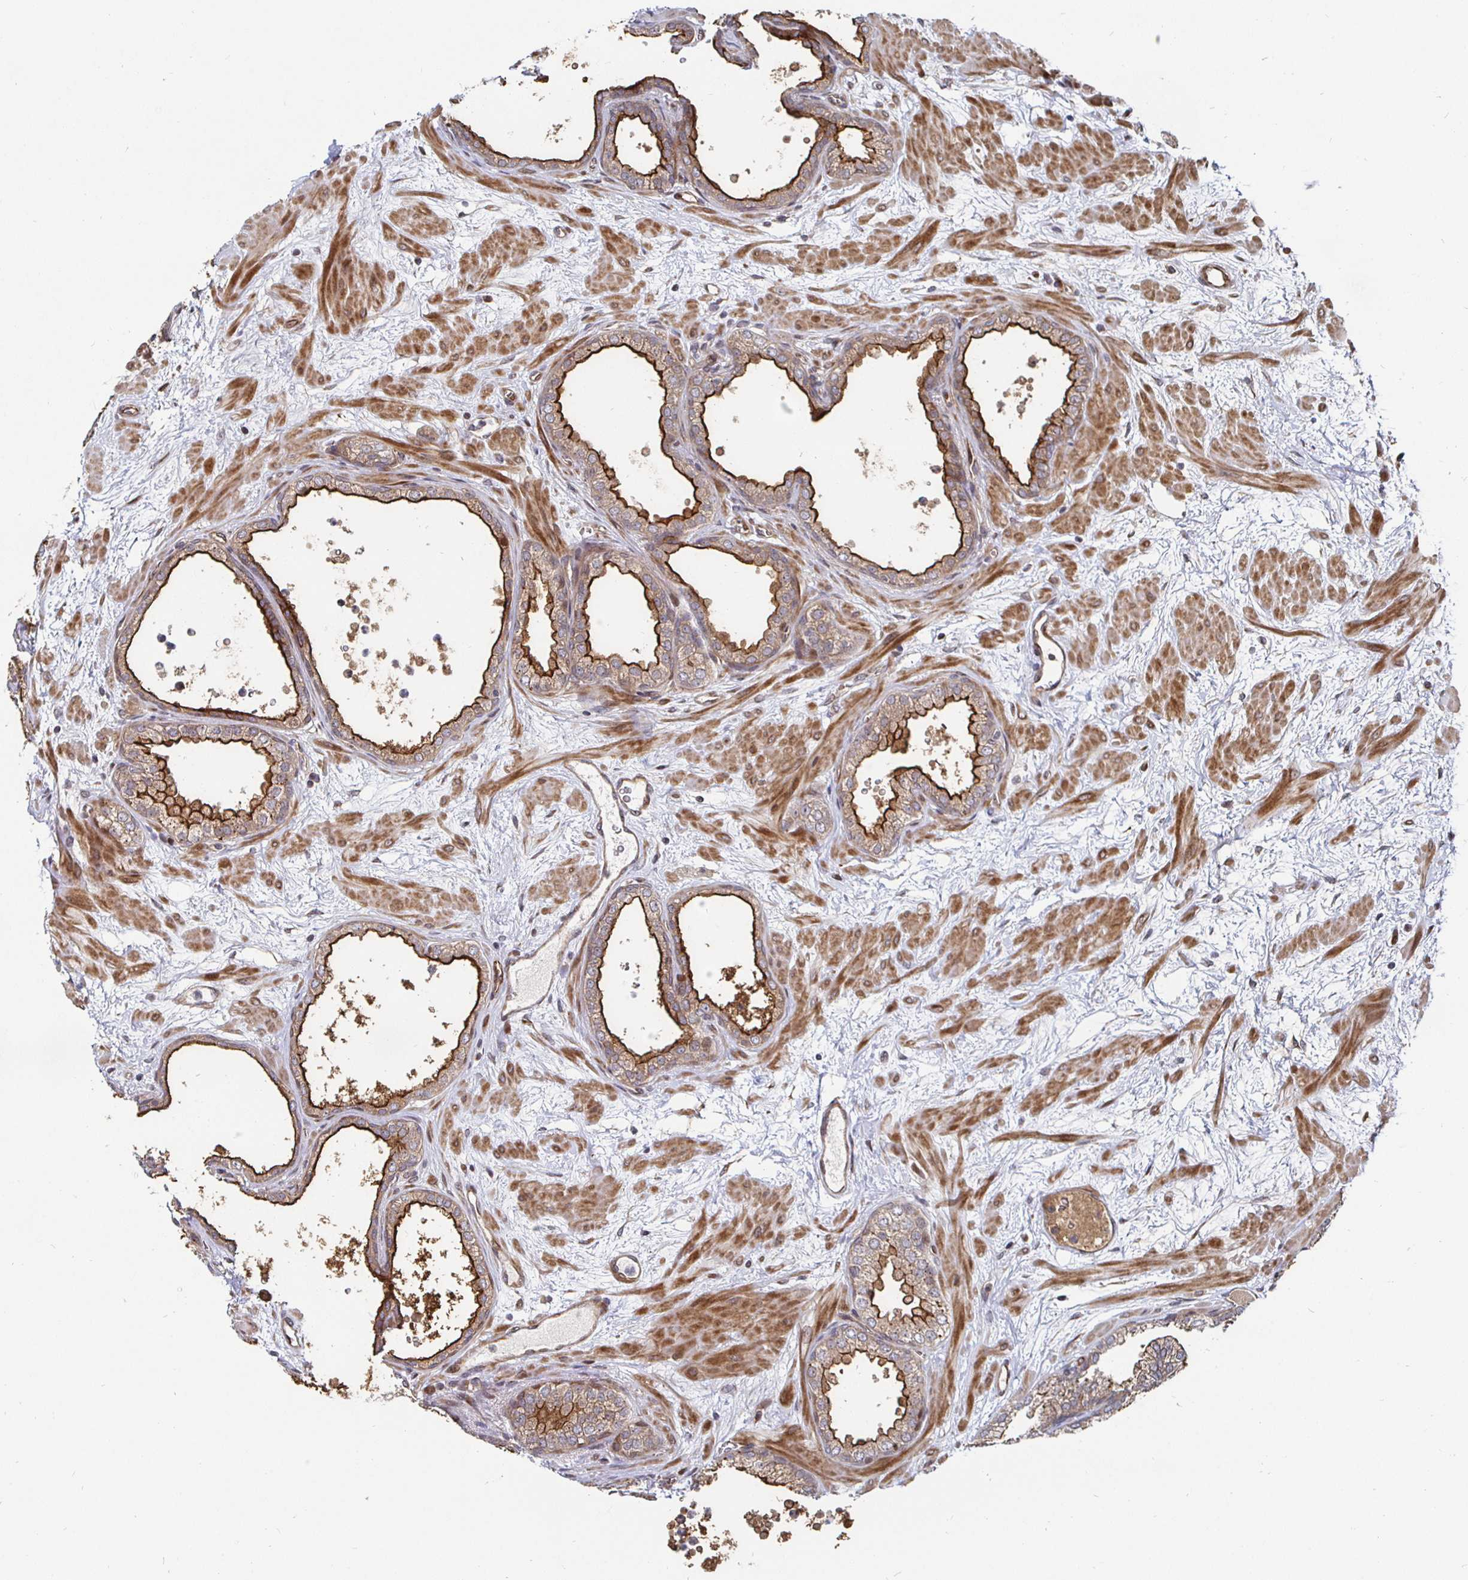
{"staining": {"intensity": "strong", "quantity": "25%-75%", "location": "cytoplasmic/membranous"}, "tissue": "prostate", "cell_type": "Glandular cells", "image_type": "normal", "snomed": [{"axis": "morphology", "description": "Normal tissue, NOS"}, {"axis": "topography", "description": "Prostate"}], "caption": "Immunohistochemical staining of normal prostate reveals 25%-75% levels of strong cytoplasmic/membranous protein positivity in approximately 25%-75% of glandular cells.", "gene": "TBKBP1", "patient": {"sex": "male", "age": 37}}